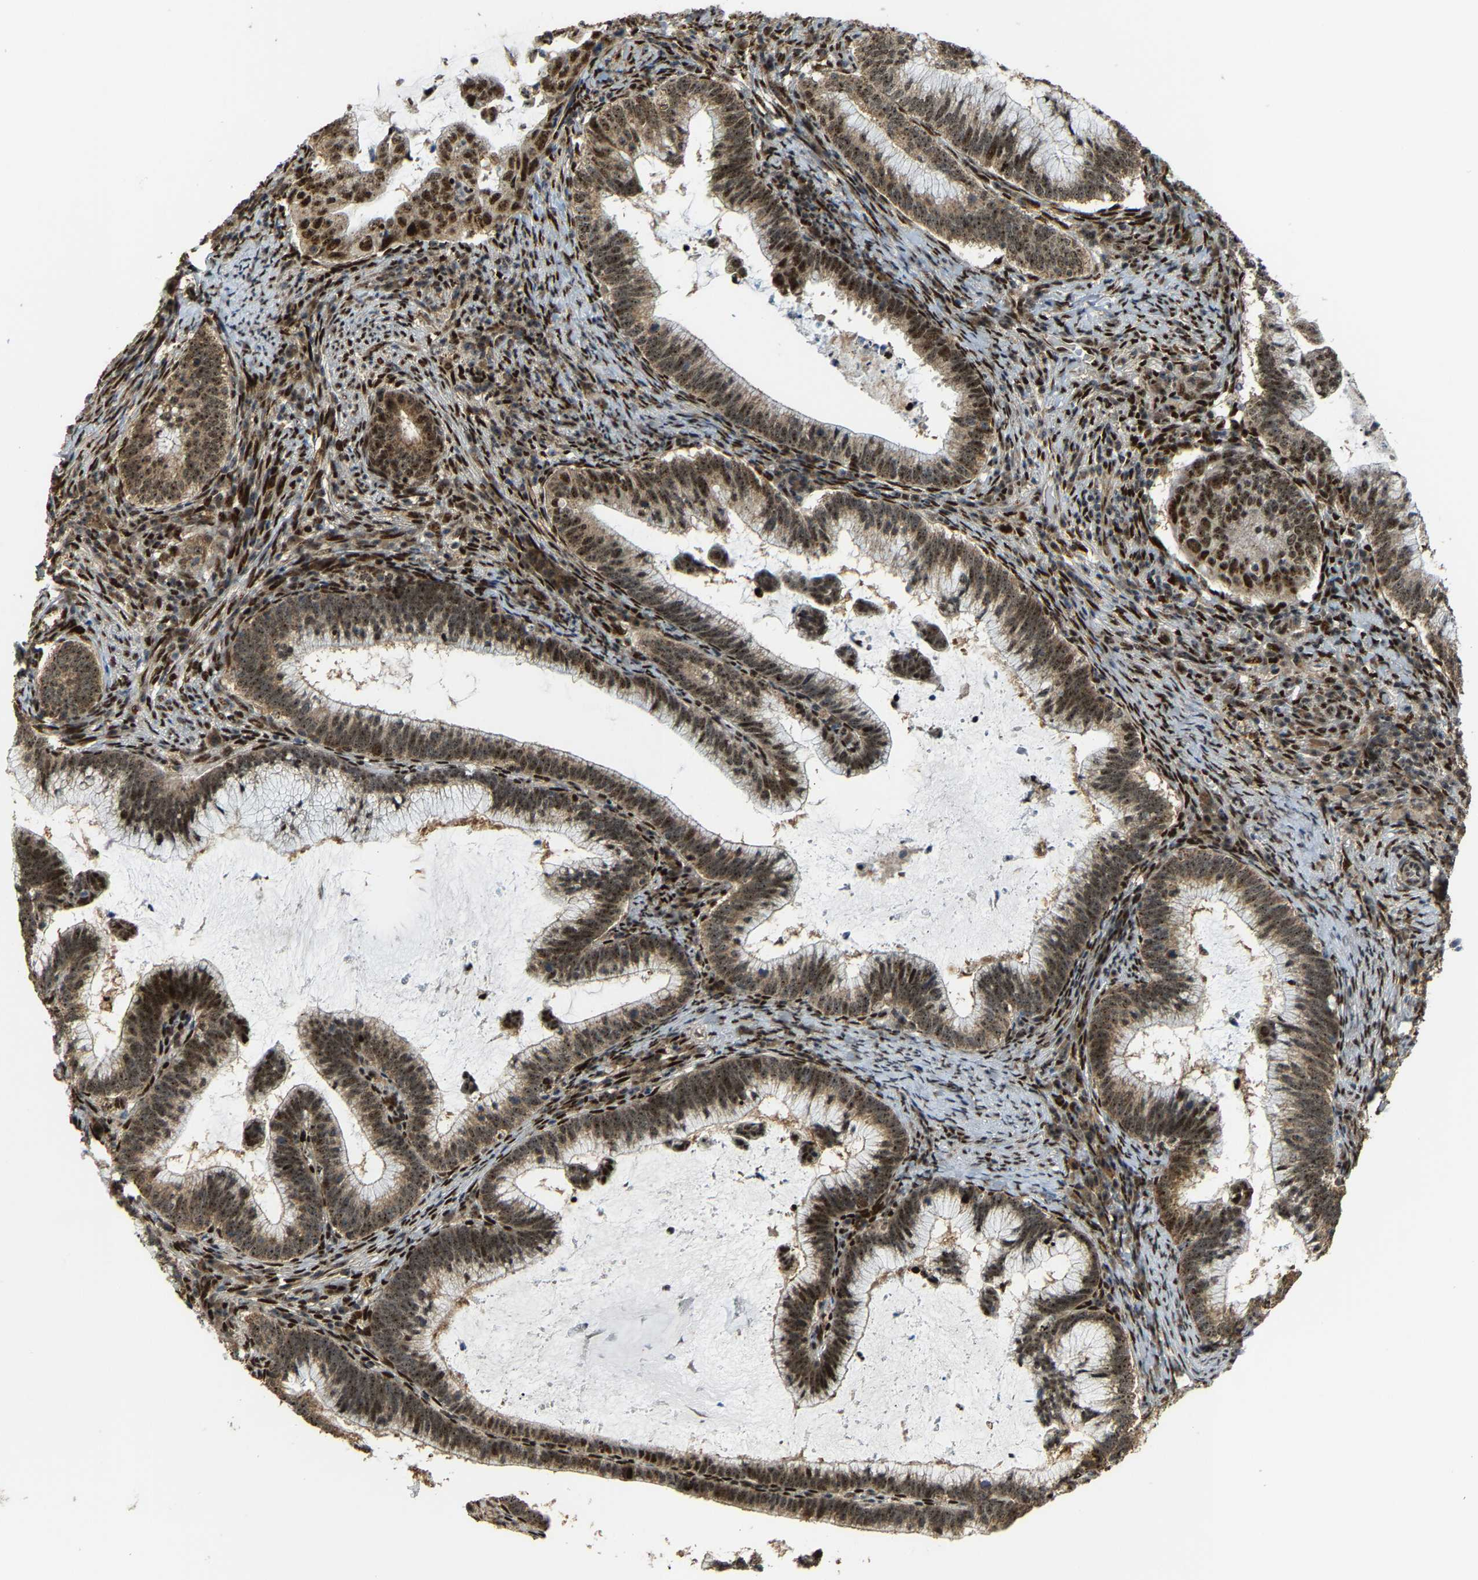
{"staining": {"intensity": "strong", "quantity": ">75%", "location": "cytoplasmic/membranous,nuclear"}, "tissue": "cervical cancer", "cell_type": "Tumor cells", "image_type": "cancer", "snomed": [{"axis": "morphology", "description": "Adenocarcinoma, NOS"}, {"axis": "topography", "description": "Cervix"}], "caption": "Cervical cancer (adenocarcinoma) tissue reveals strong cytoplasmic/membranous and nuclear expression in approximately >75% of tumor cells, visualized by immunohistochemistry.", "gene": "ZNF687", "patient": {"sex": "female", "age": 36}}